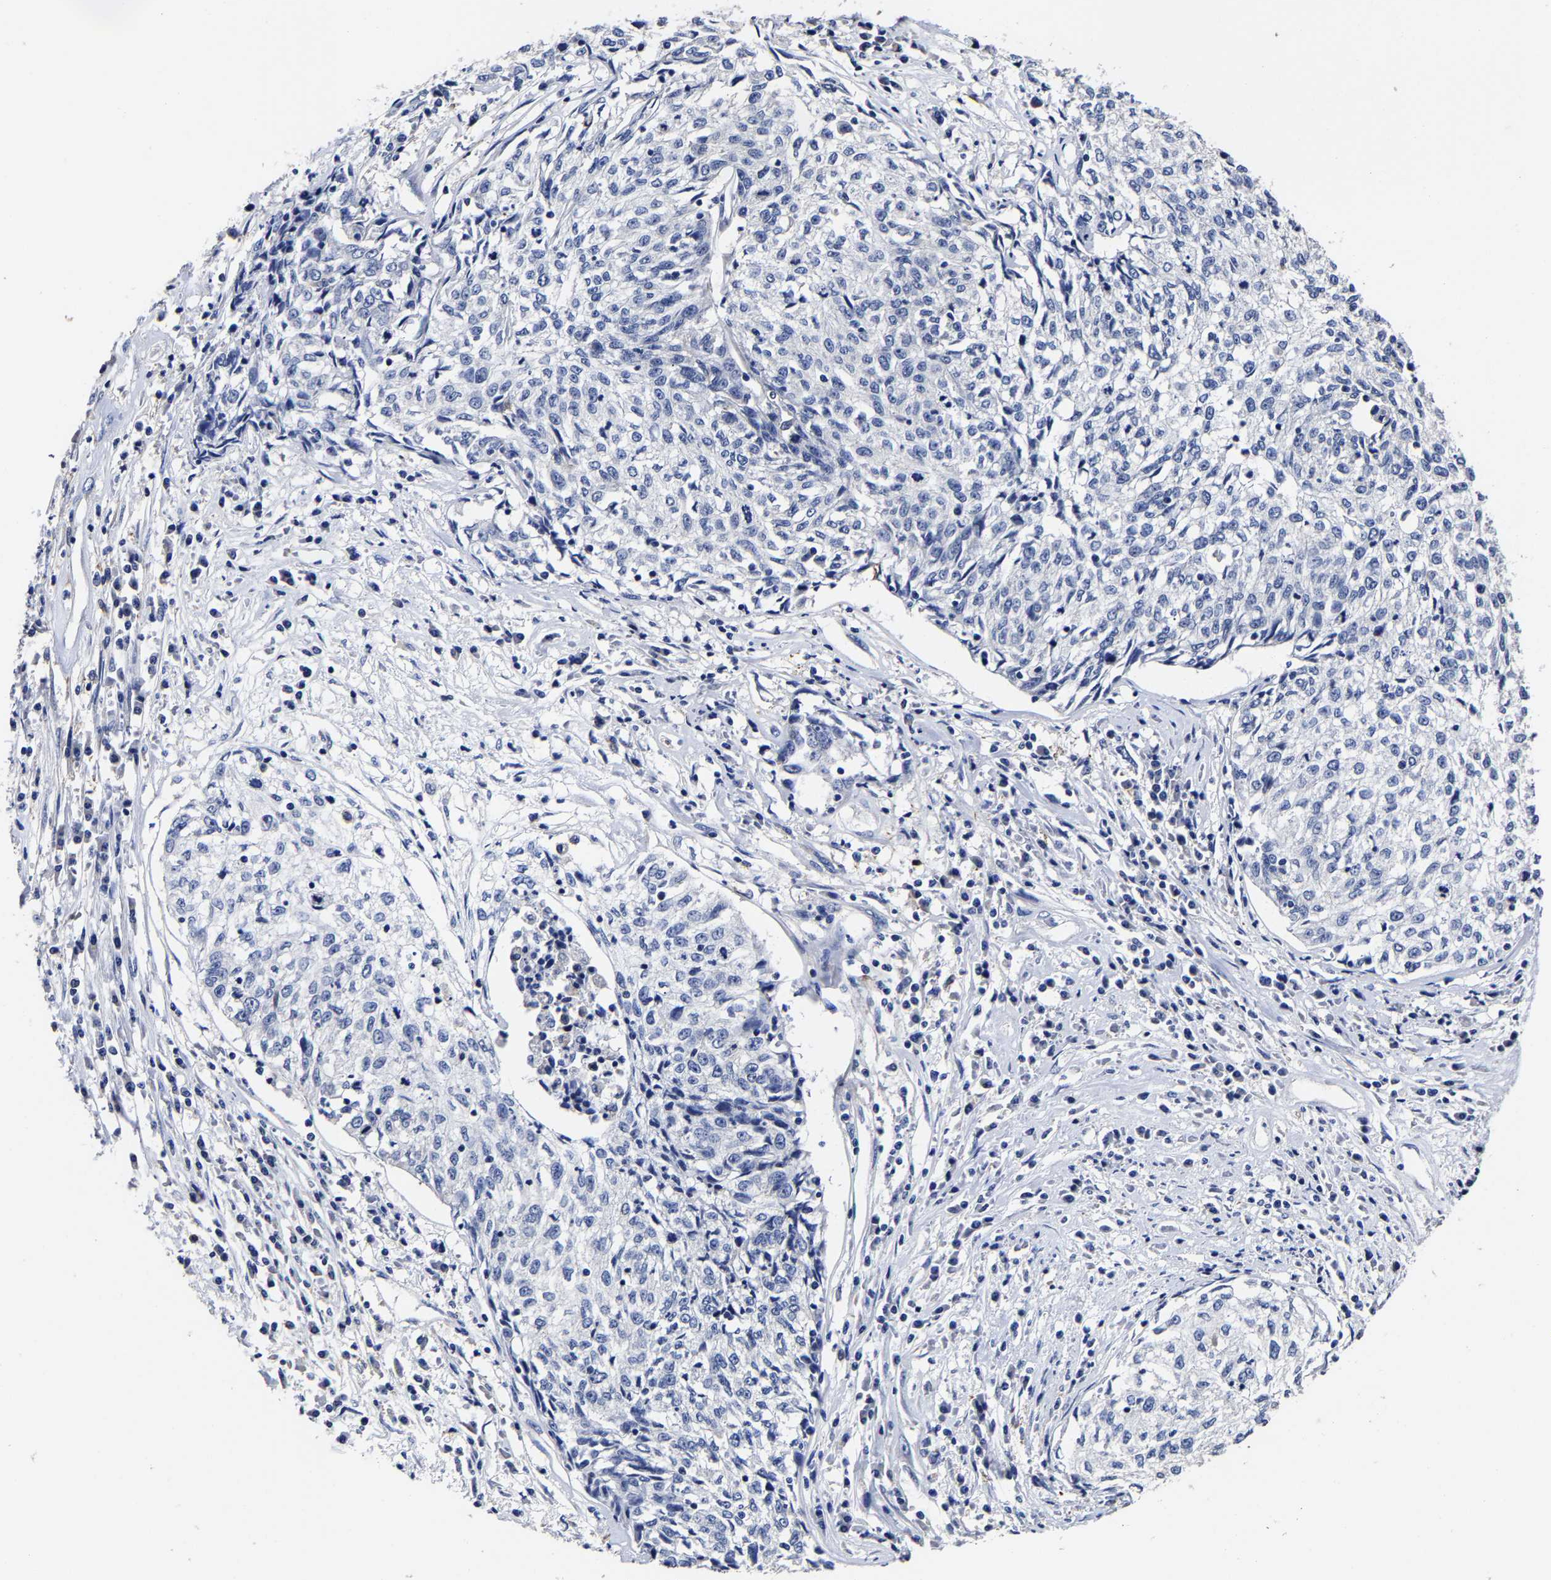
{"staining": {"intensity": "negative", "quantity": "none", "location": "none"}, "tissue": "cervical cancer", "cell_type": "Tumor cells", "image_type": "cancer", "snomed": [{"axis": "morphology", "description": "Squamous cell carcinoma, NOS"}, {"axis": "topography", "description": "Cervix"}], "caption": "An image of squamous cell carcinoma (cervical) stained for a protein exhibits no brown staining in tumor cells.", "gene": "AASS", "patient": {"sex": "female", "age": 57}}